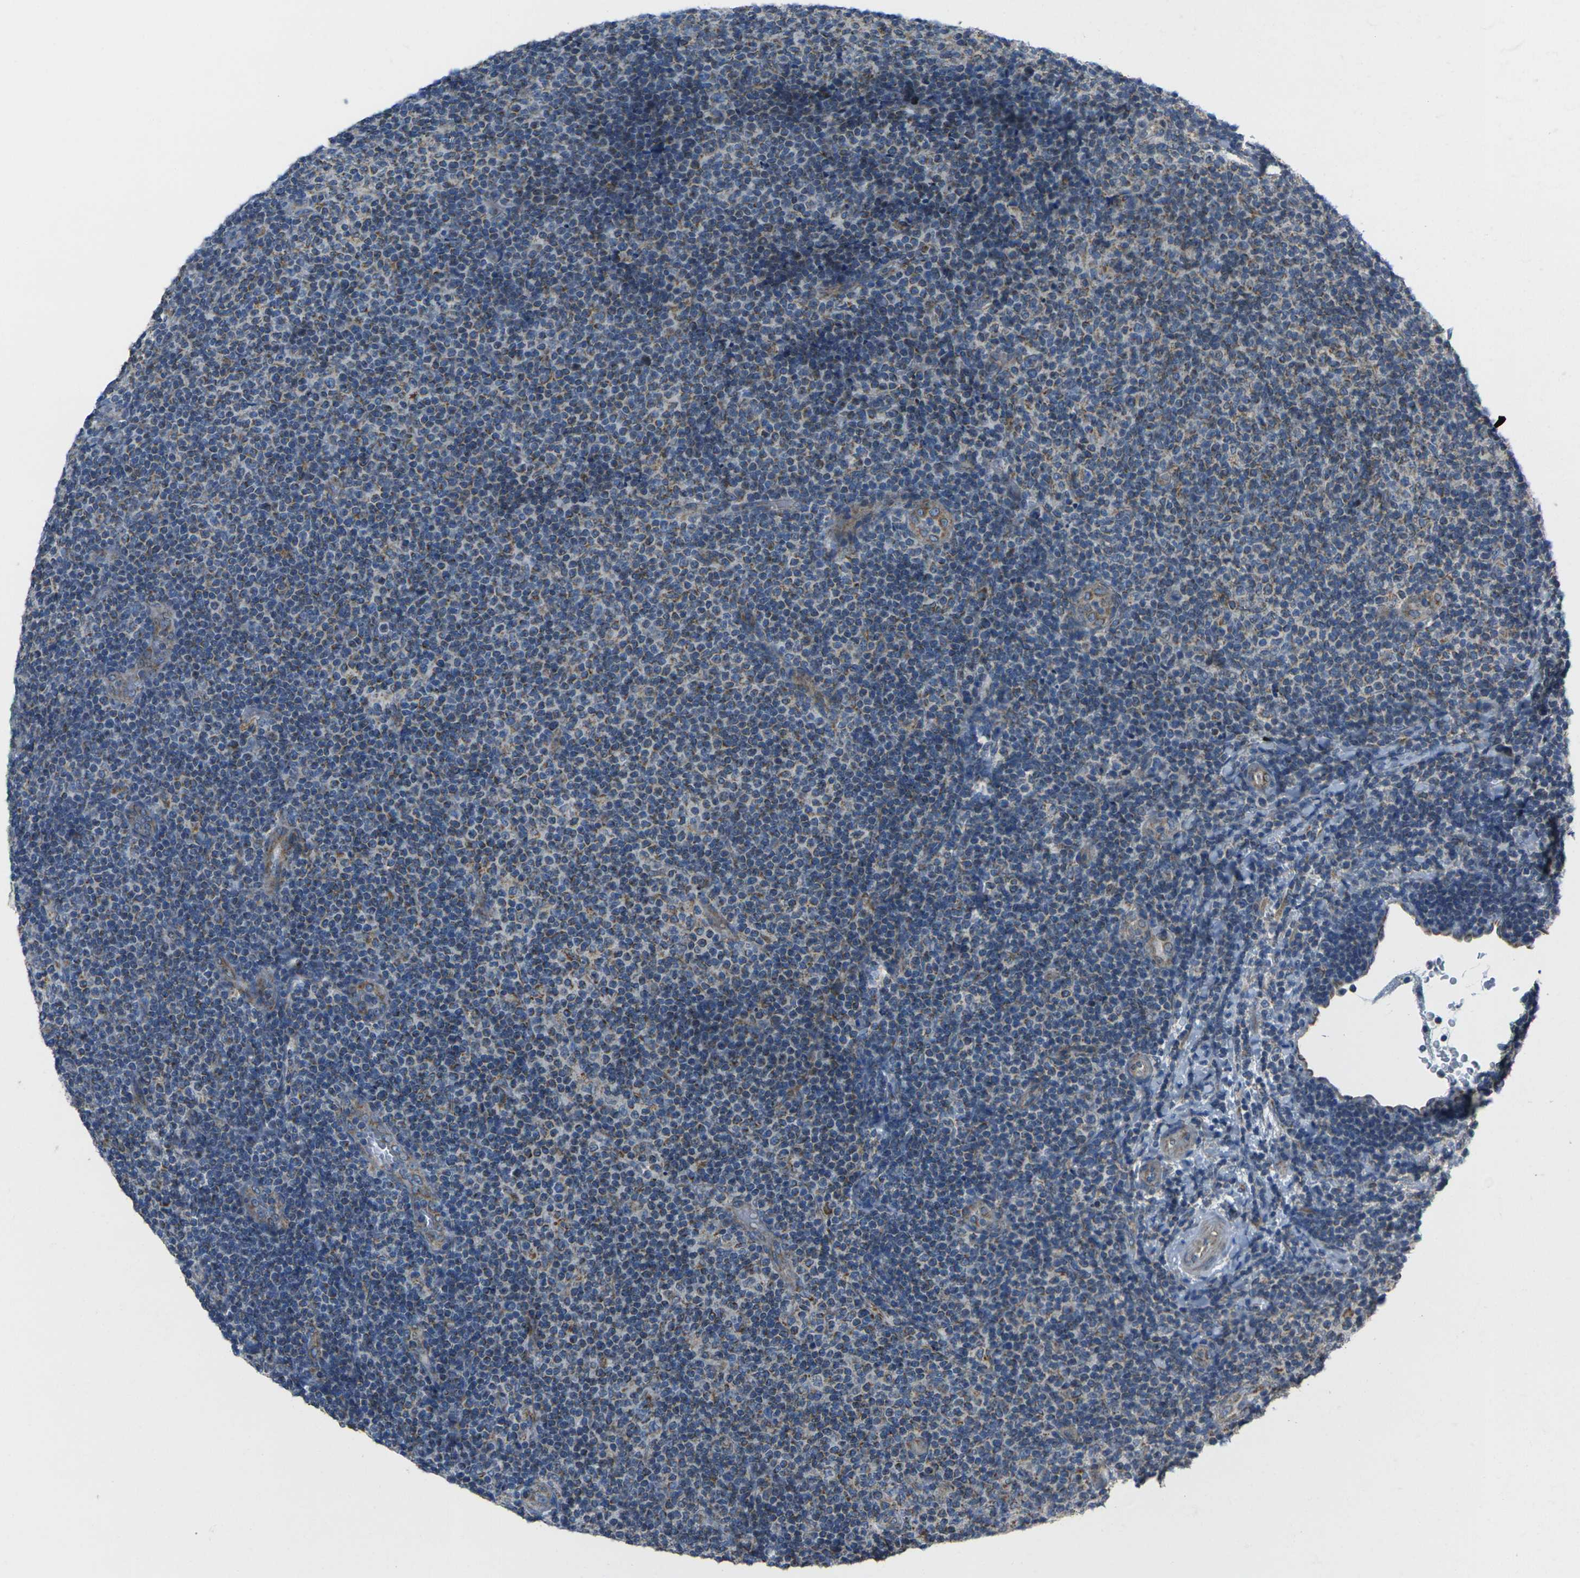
{"staining": {"intensity": "weak", "quantity": "<25%", "location": "cytoplasmic/membranous"}, "tissue": "lymphoma", "cell_type": "Tumor cells", "image_type": "cancer", "snomed": [{"axis": "morphology", "description": "Malignant lymphoma, non-Hodgkin's type, Low grade"}, {"axis": "topography", "description": "Lymph node"}], "caption": "IHC micrograph of human lymphoma stained for a protein (brown), which displays no staining in tumor cells.", "gene": "TMEM120B", "patient": {"sex": "male", "age": 83}}